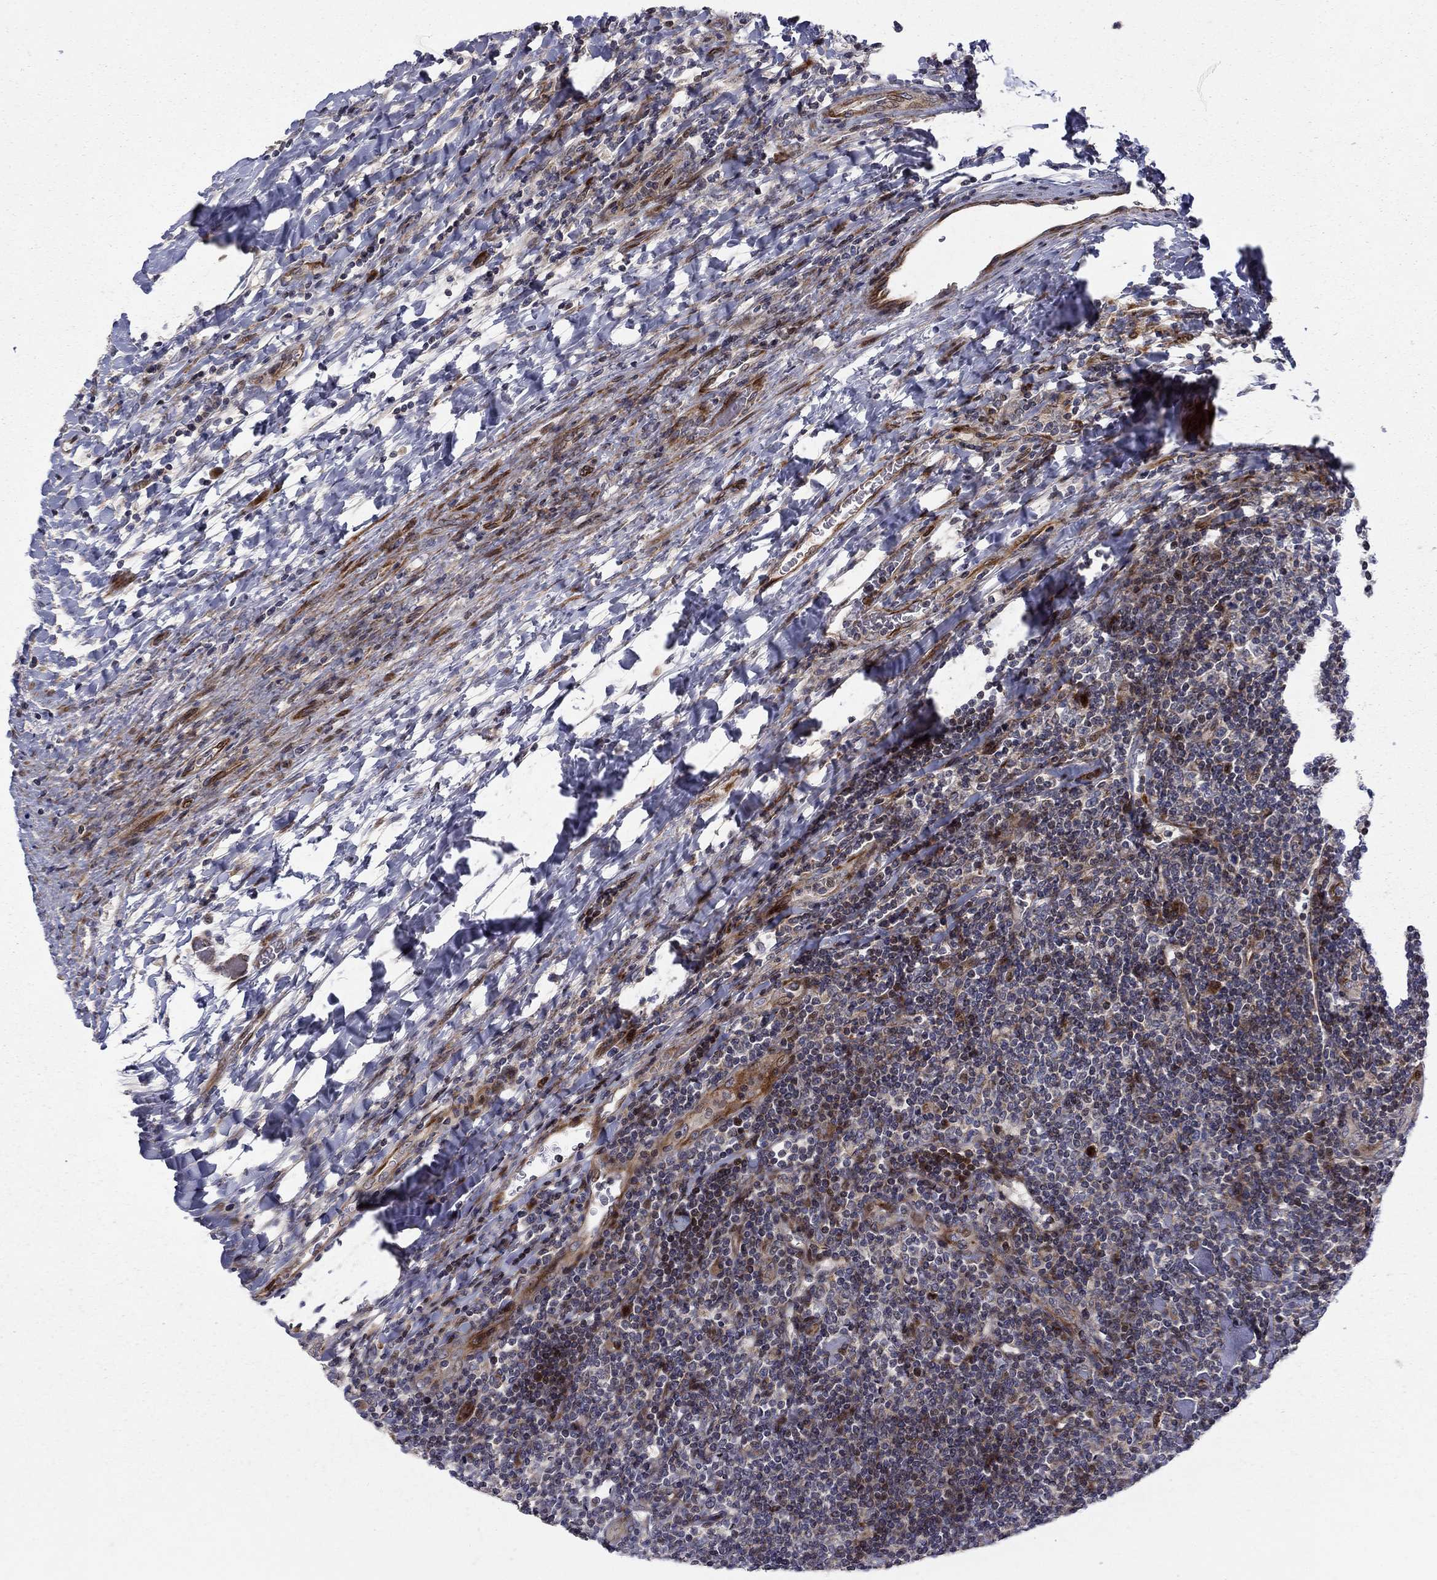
{"staining": {"intensity": "weak", "quantity": ">75%", "location": "cytoplasmic/membranous"}, "tissue": "lymphoma", "cell_type": "Tumor cells", "image_type": "cancer", "snomed": [{"axis": "morphology", "description": "Hodgkin's disease, NOS"}, {"axis": "topography", "description": "Lymph node"}], "caption": "An immunohistochemistry photomicrograph of neoplastic tissue is shown. Protein staining in brown shows weak cytoplasmic/membranous positivity in Hodgkin's disease within tumor cells.", "gene": "MIOS", "patient": {"sex": "male", "age": 40}}